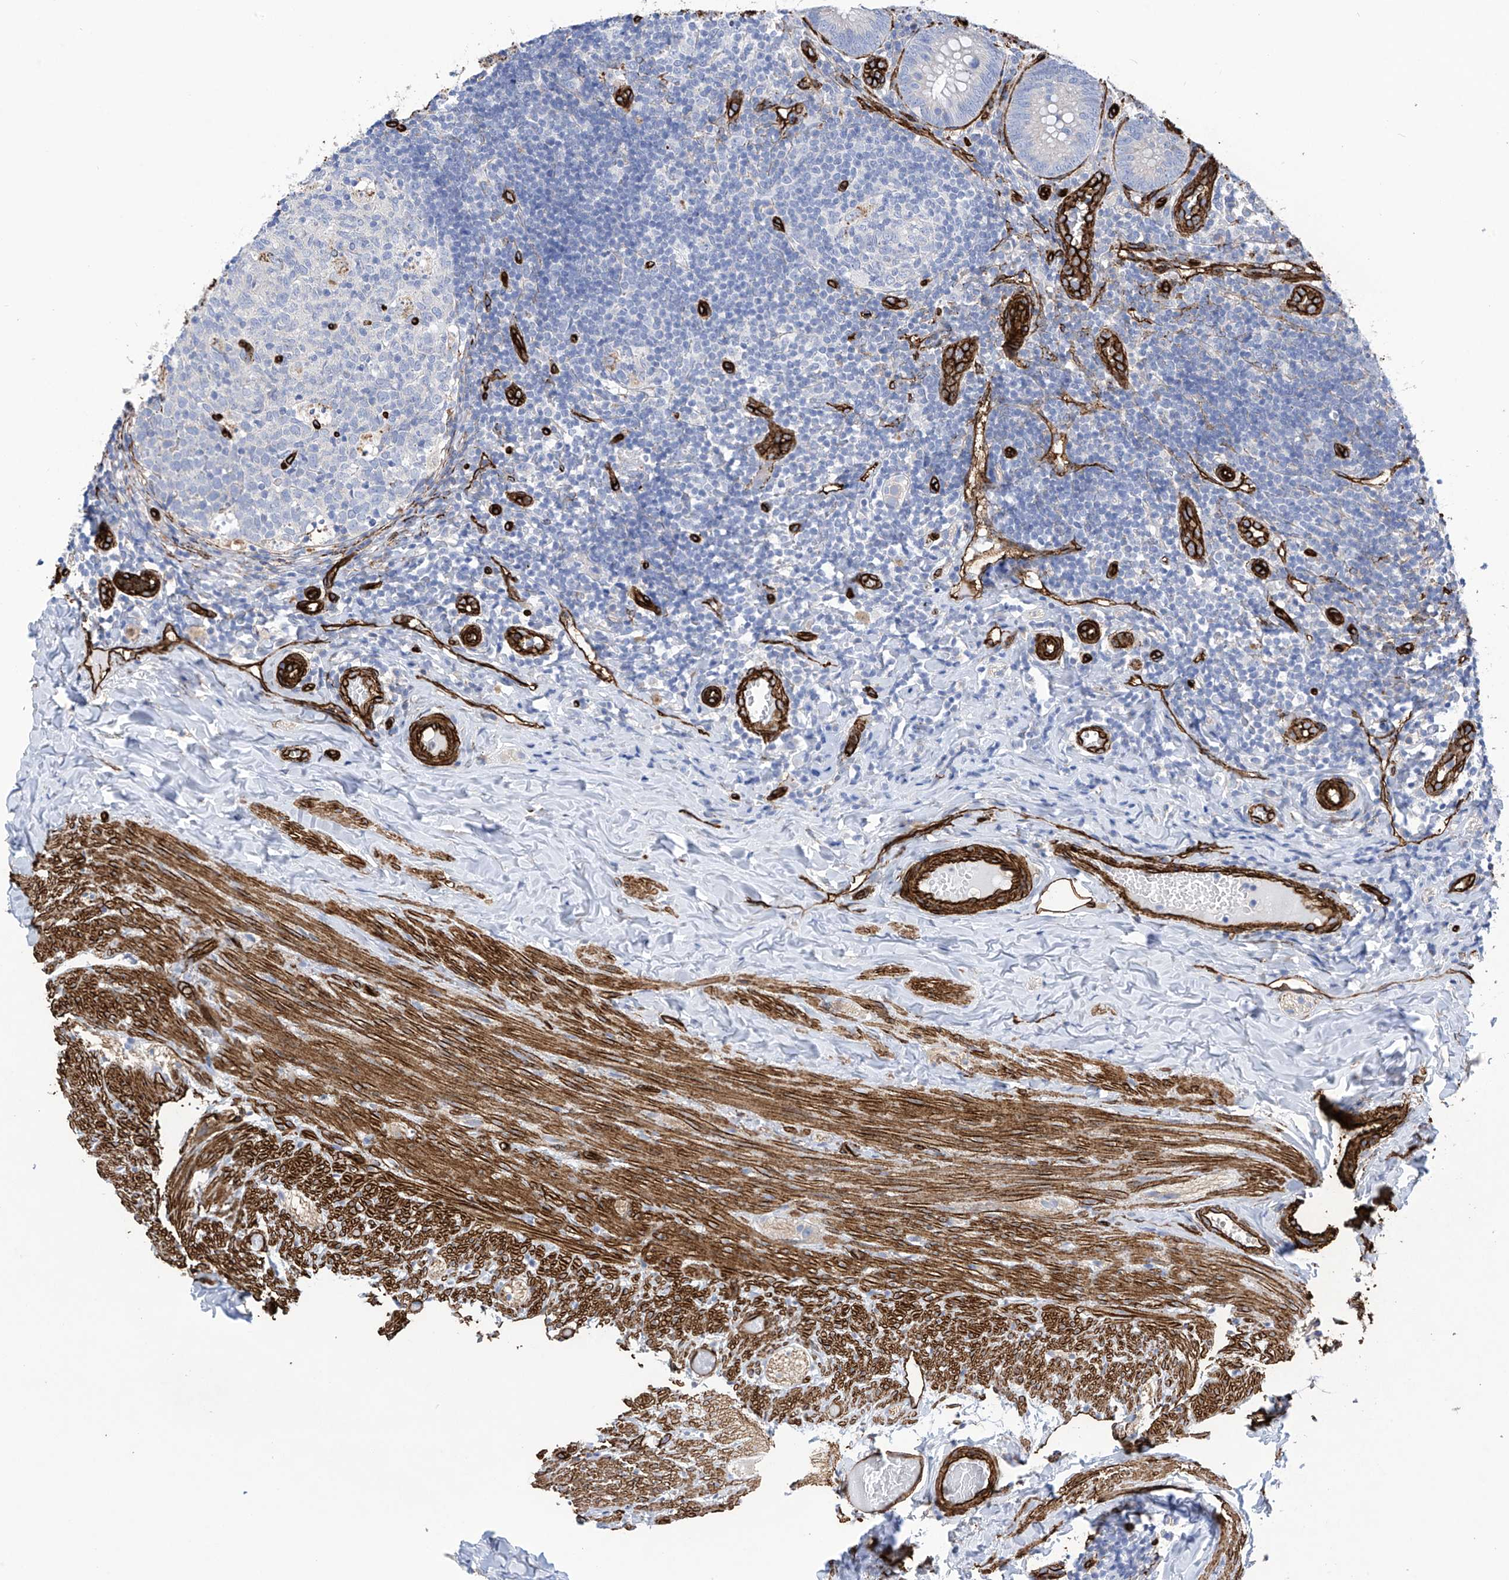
{"staining": {"intensity": "negative", "quantity": "none", "location": "none"}, "tissue": "appendix", "cell_type": "Glandular cells", "image_type": "normal", "snomed": [{"axis": "morphology", "description": "Normal tissue, NOS"}, {"axis": "topography", "description": "Appendix"}], "caption": "This is an immunohistochemistry photomicrograph of unremarkable appendix. There is no expression in glandular cells.", "gene": "UBTD1", "patient": {"sex": "male", "age": 8}}